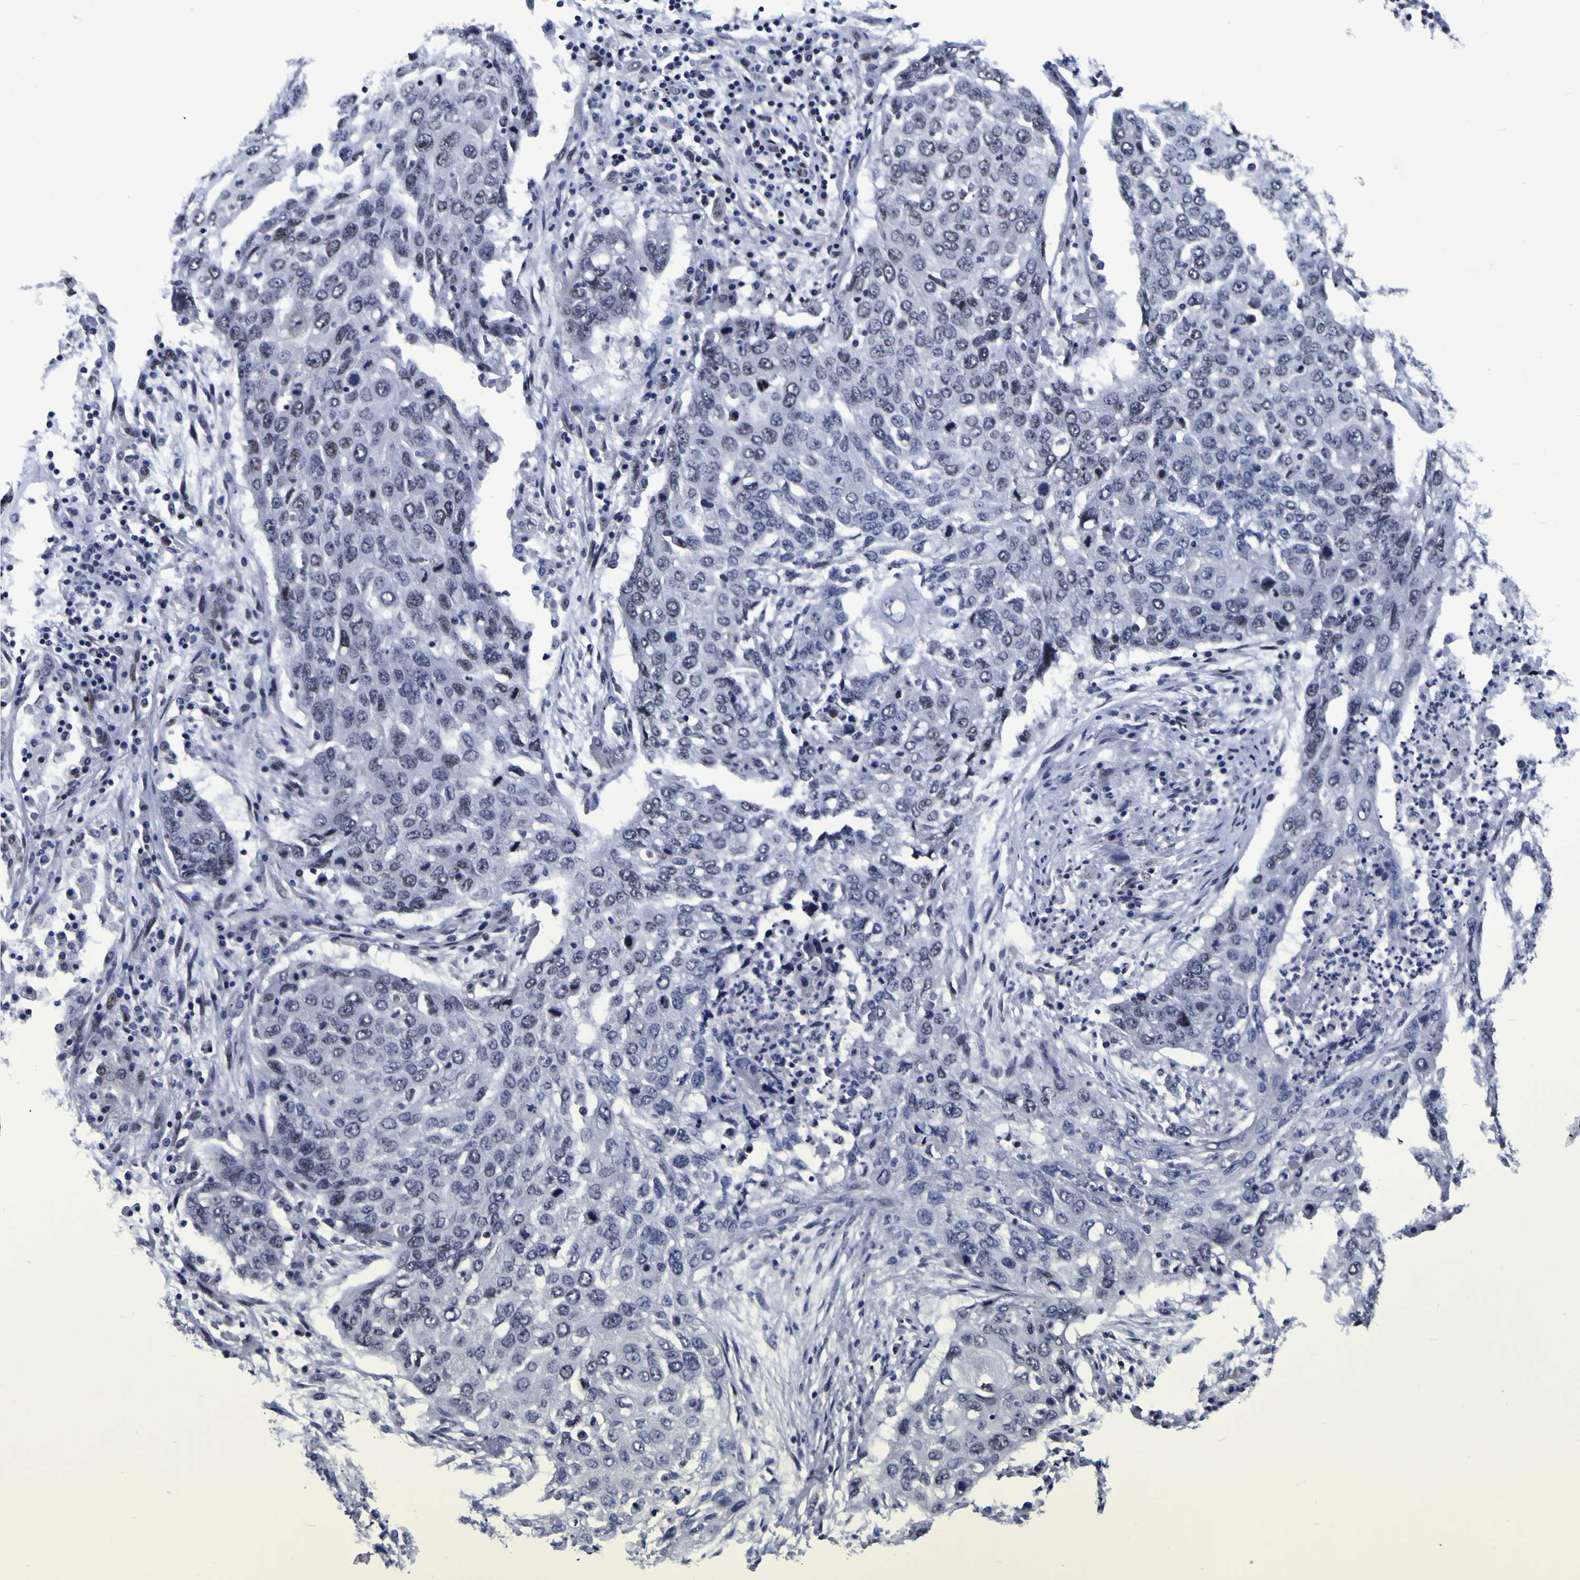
{"staining": {"intensity": "weak", "quantity": "<25%", "location": "nuclear"}, "tissue": "lung cancer", "cell_type": "Tumor cells", "image_type": "cancer", "snomed": [{"axis": "morphology", "description": "Squamous cell carcinoma, NOS"}, {"axis": "topography", "description": "Lung"}], "caption": "Immunohistochemical staining of human squamous cell carcinoma (lung) exhibits no significant positivity in tumor cells.", "gene": "MBD3", "patient": {"sex": "female", "age": 63}}